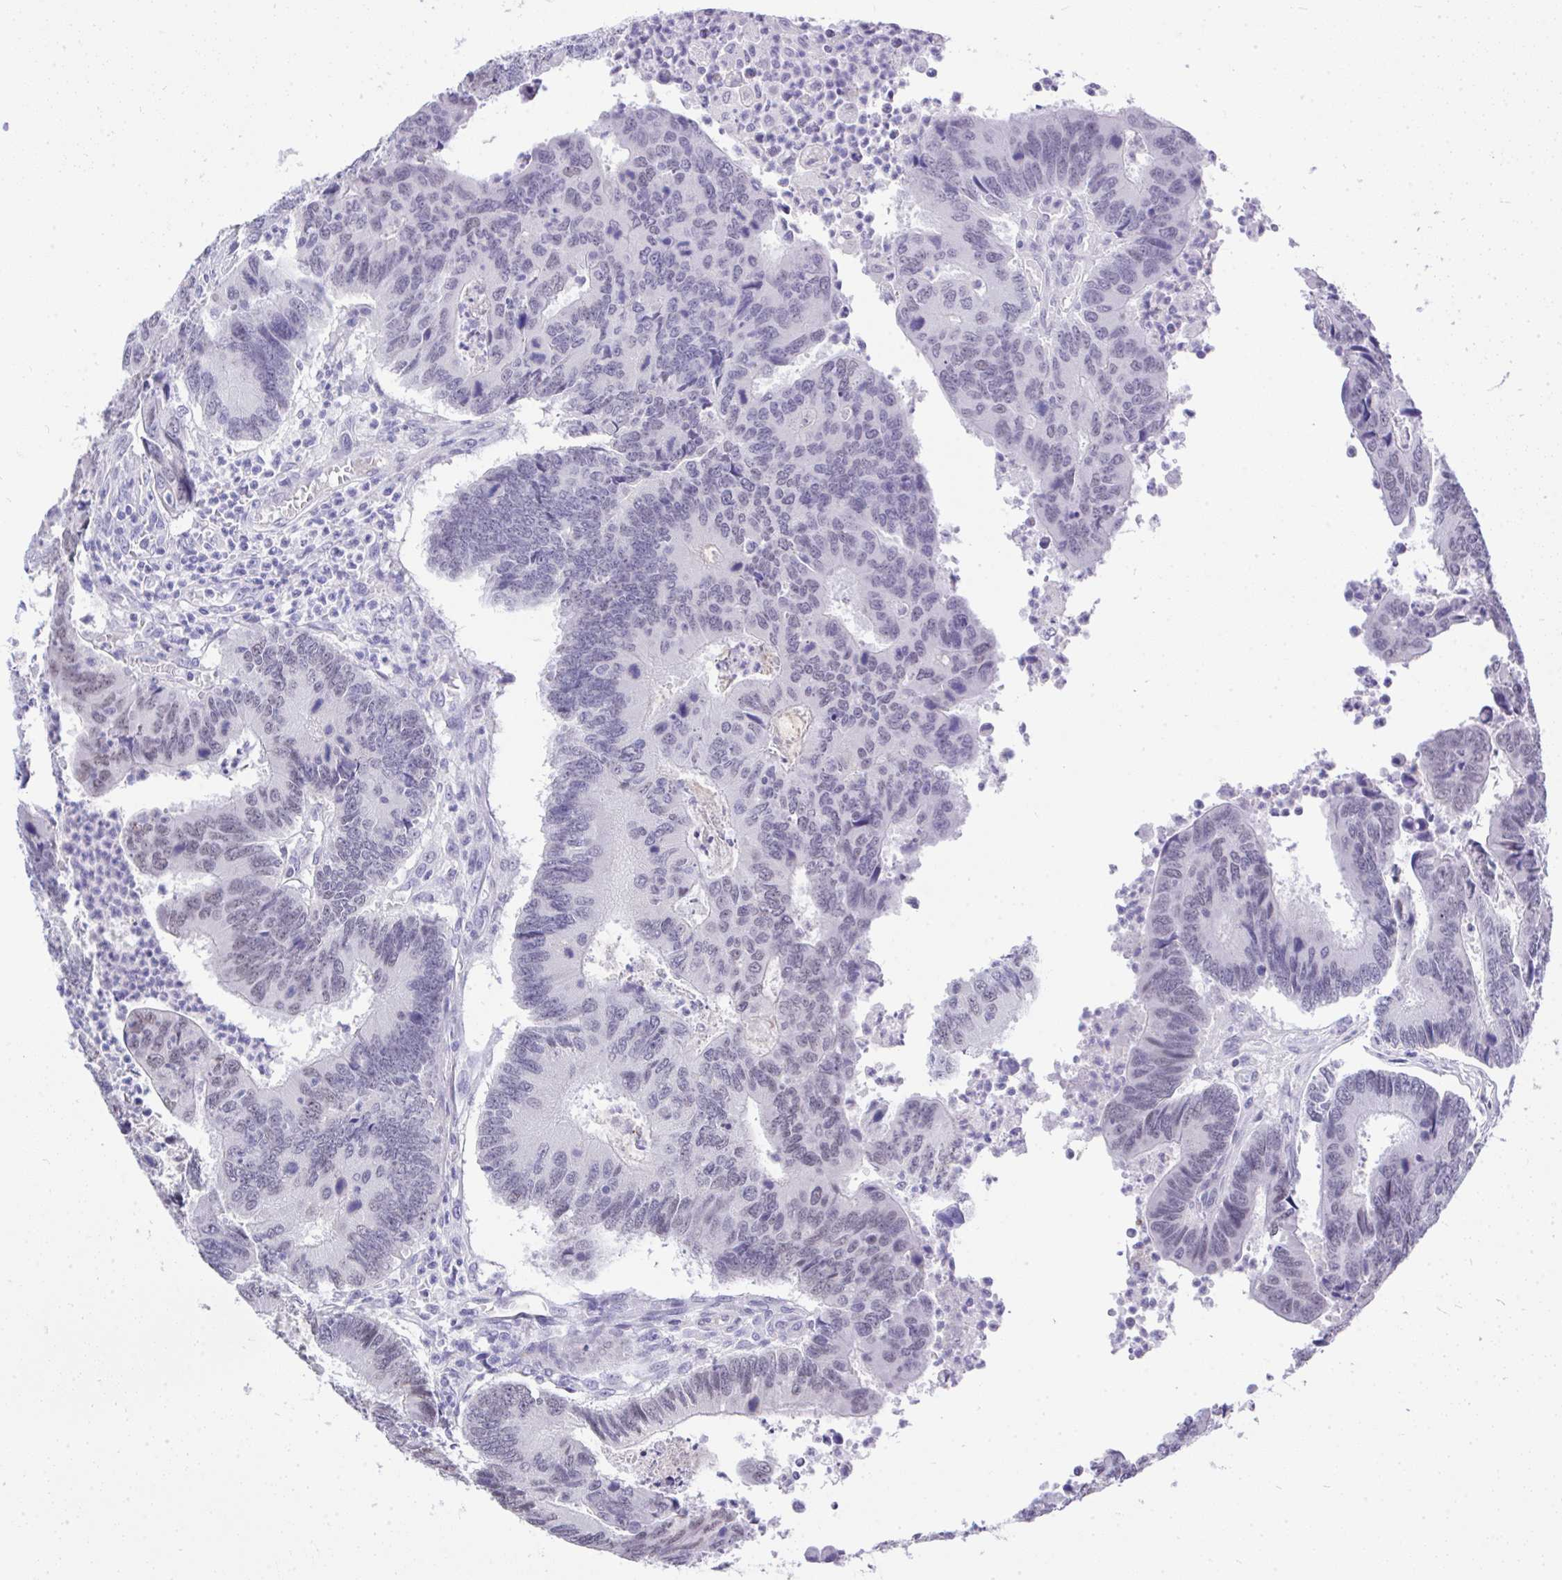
{"staining": {"intensity": "negative", "quantity": "none", "location": "none"}, "tissue": "colorectal cancer", "cell_type": "Tumor cells", "image_type": "cancer", "snomed": [{"axis": "morphology", "description": "Adenocarcinoma, NOS"}, {"axis": "topography", "description": "Colon"}], "caption": "An image of human colorectal cancer (adenocarcinoma) is negative for staining in tumor cells. (Stains: DAB (3,3'-diaminobenzidine) immunohistochemistry with hematoxylin counter stain, Microscopy: brightfield microscopy at high magnification).", "gene": "MS4A12", "patient": {"sex": "female", "age": 67}}